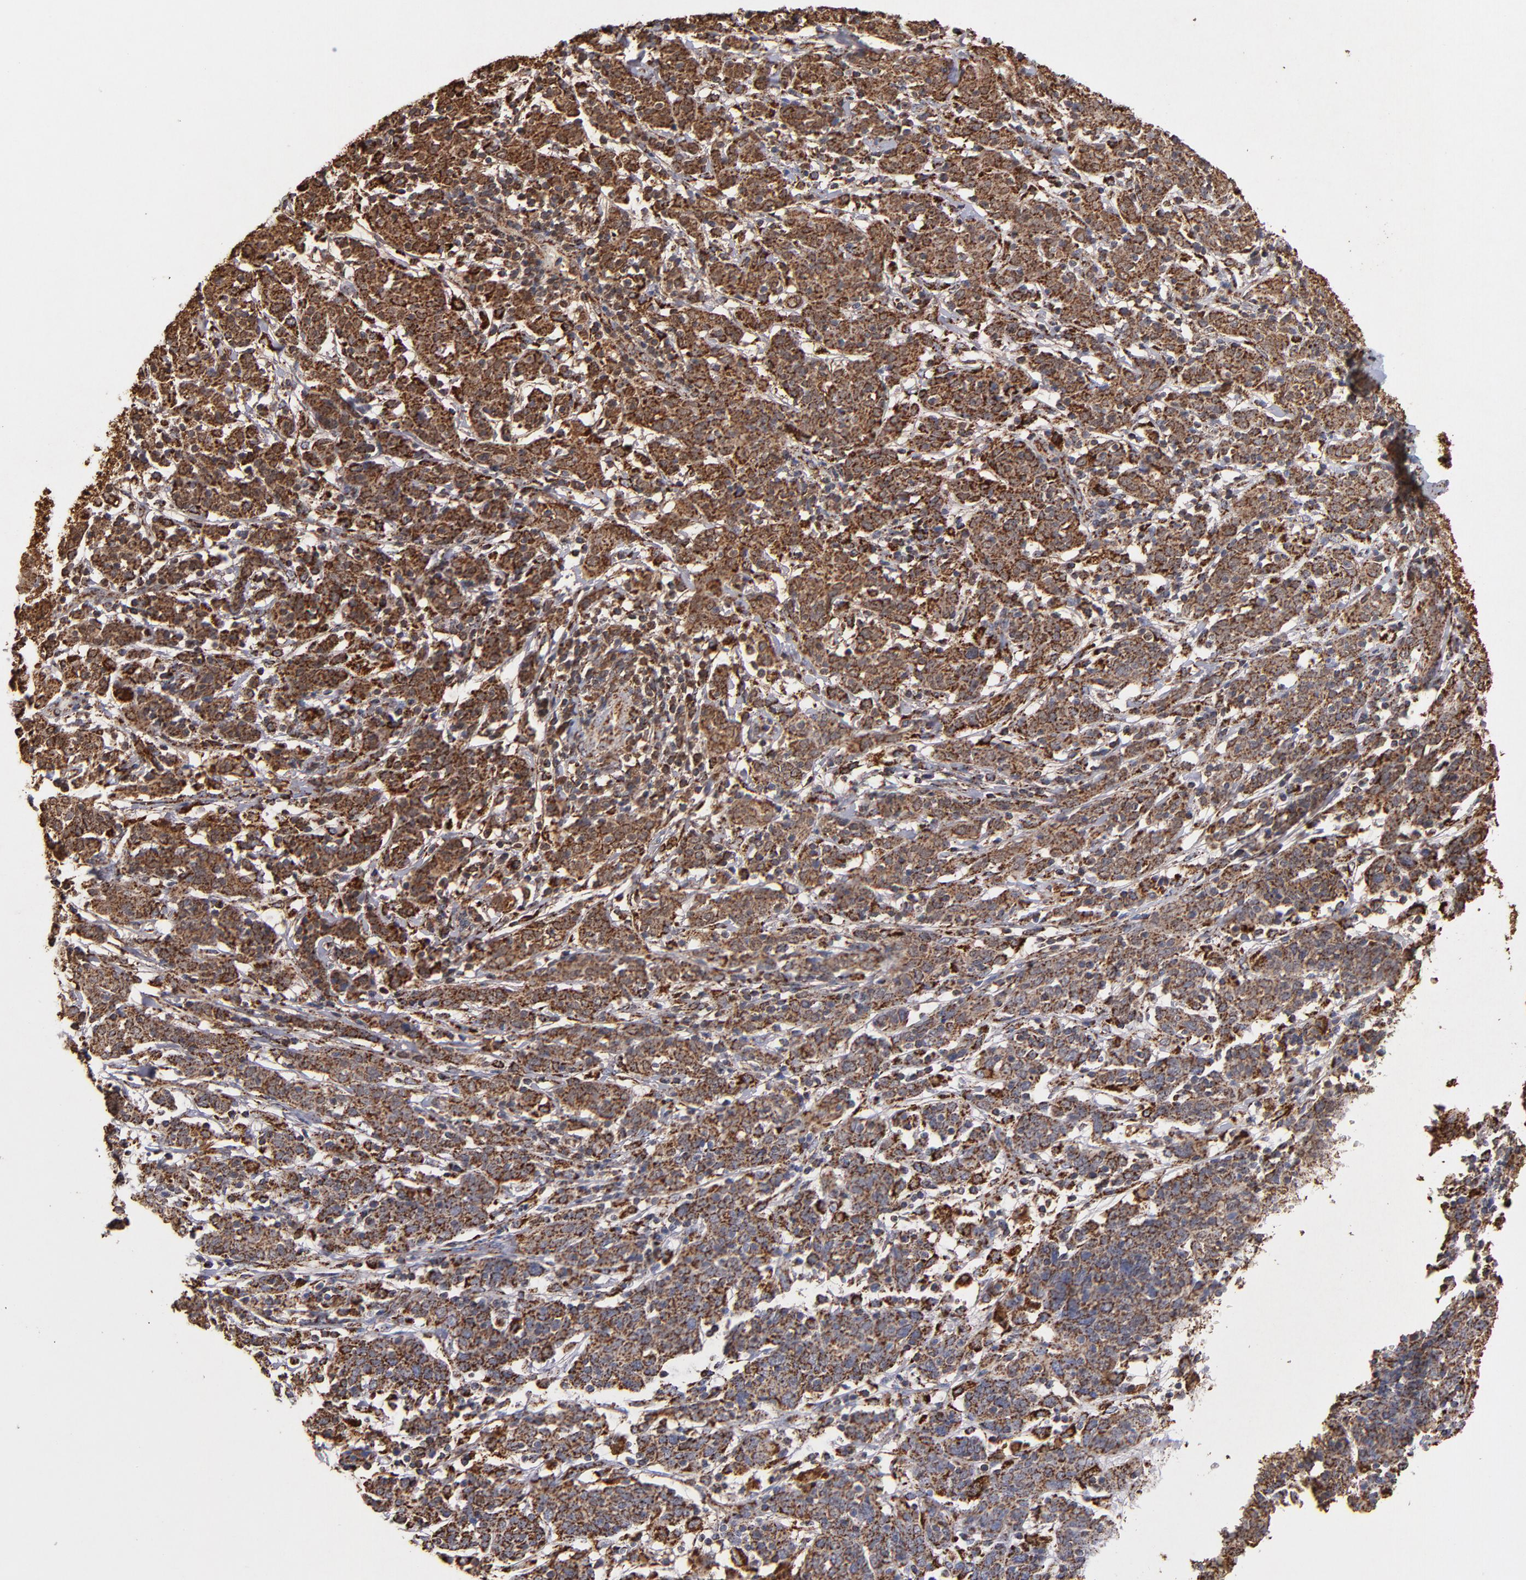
{"staining": {"intensity": "strong", "quantity": ">75%", "location": "cytoplasmic/membranous"}, "tissue": "cervical cancer", "cell_type": "Tumor cells", "image_type": "cancer", "snomed": [{"axis": "morphology", "description": "Normal tissue, NOS"}, {"axis": "morphology", "description": "Squamous cell carcinoma, NOS"}, {"axis": "topography", "description": "Cervix"}], "caption": "Strong cytoplasmic/membranous positivity is seen in approximately >75% of tumor cells in cervical squamous cell carcinoma.", "gene": "SOD2", "patient": {"sex": "female", "age": 67}}